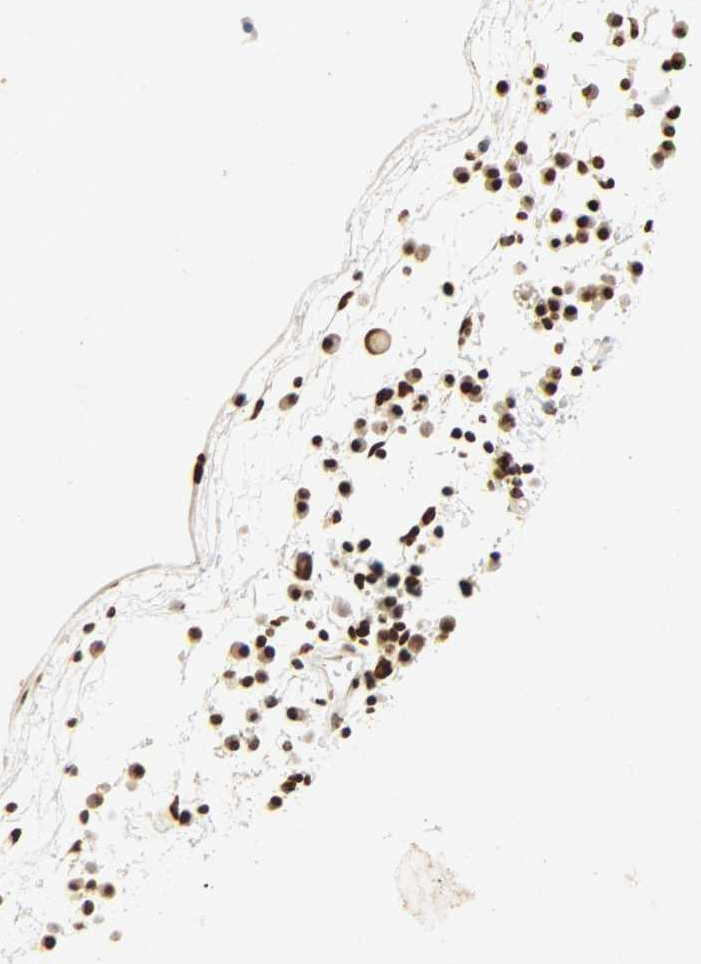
{"staining": {"intensity": "strong", "quantity": ">75%", "location": "nuclear"}, "tissue": "nasopharynx", "cell_type": "Respiratory epithelial cells", "image_type": "normal", "snomed": [{"axis": "morphology", "description": "Normal tissue, NOS"}, {"axis": "topography", "description": "Nasopharynx"}], "caption": "Unremarkable nasopharynx demonstrates strong nuclear staining in about >75% of respiratory epithelial cells.", "gene": "KHDRBS1", "patient": {"sex": "male", "age": 13}}